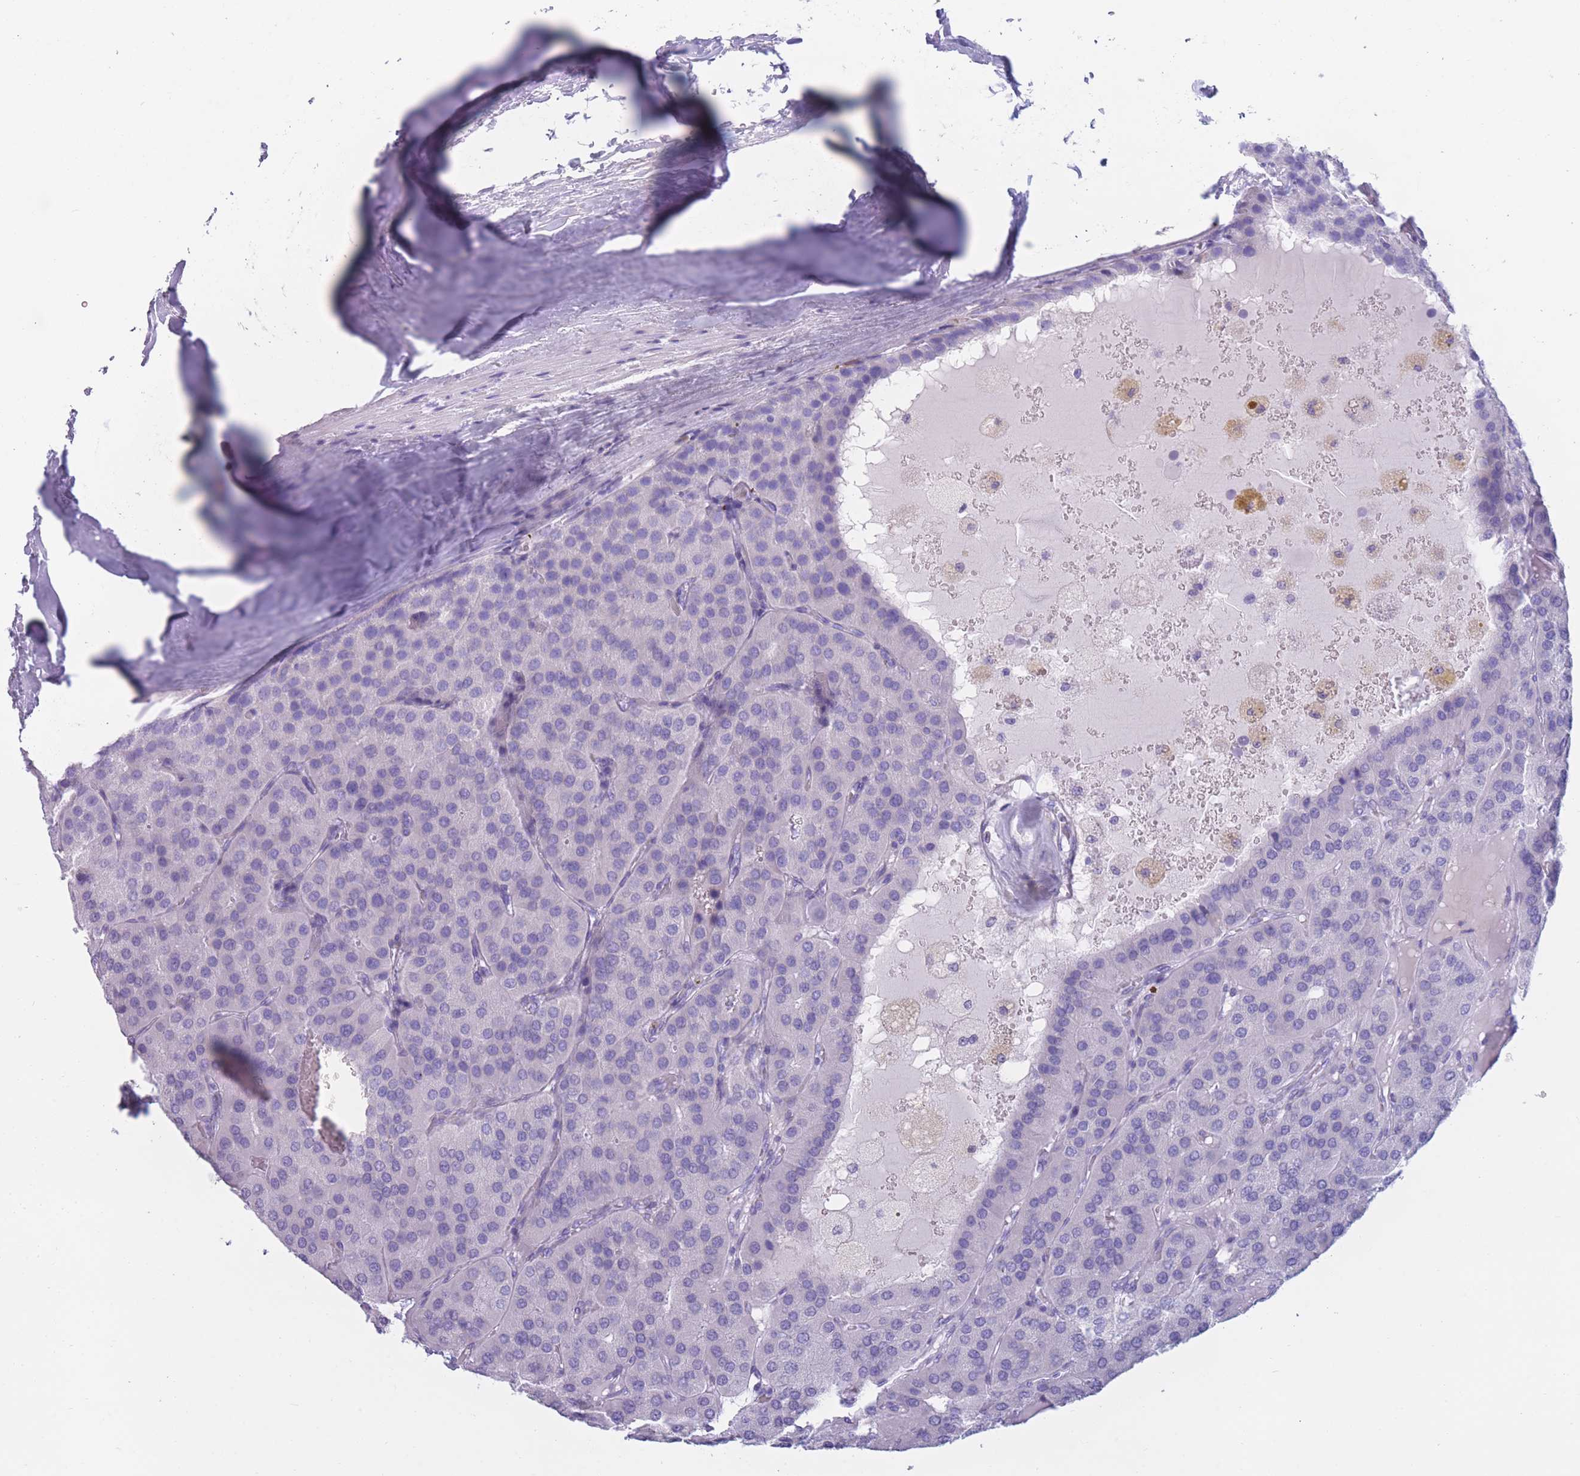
{"staining": {"intensity": "negative", "quantity": "none", "location": "none"}, "tissue": "parathyroid gland", "cell_type": "Glandular cells", "image_type": "normal", "snomed": [{"axis": "morphology", "description": "Normal tissue, NOS"}, {"axis": "morphology", "description": "Adenoma, NOS"}, {"axis": "topography", "description": "Parathyroid gland"}], "caption": "IHC of benign parathyroid gland displays no staining in glandular cells. Brightfield microscopy of immunohistochemistry stained with DAB (3,3'-diaminobenzidine) (brown) and hematoxylin (blue), captured at high magnification.", "gene": "COL27A1", "patient": {"sex": "female", "age": 86}}